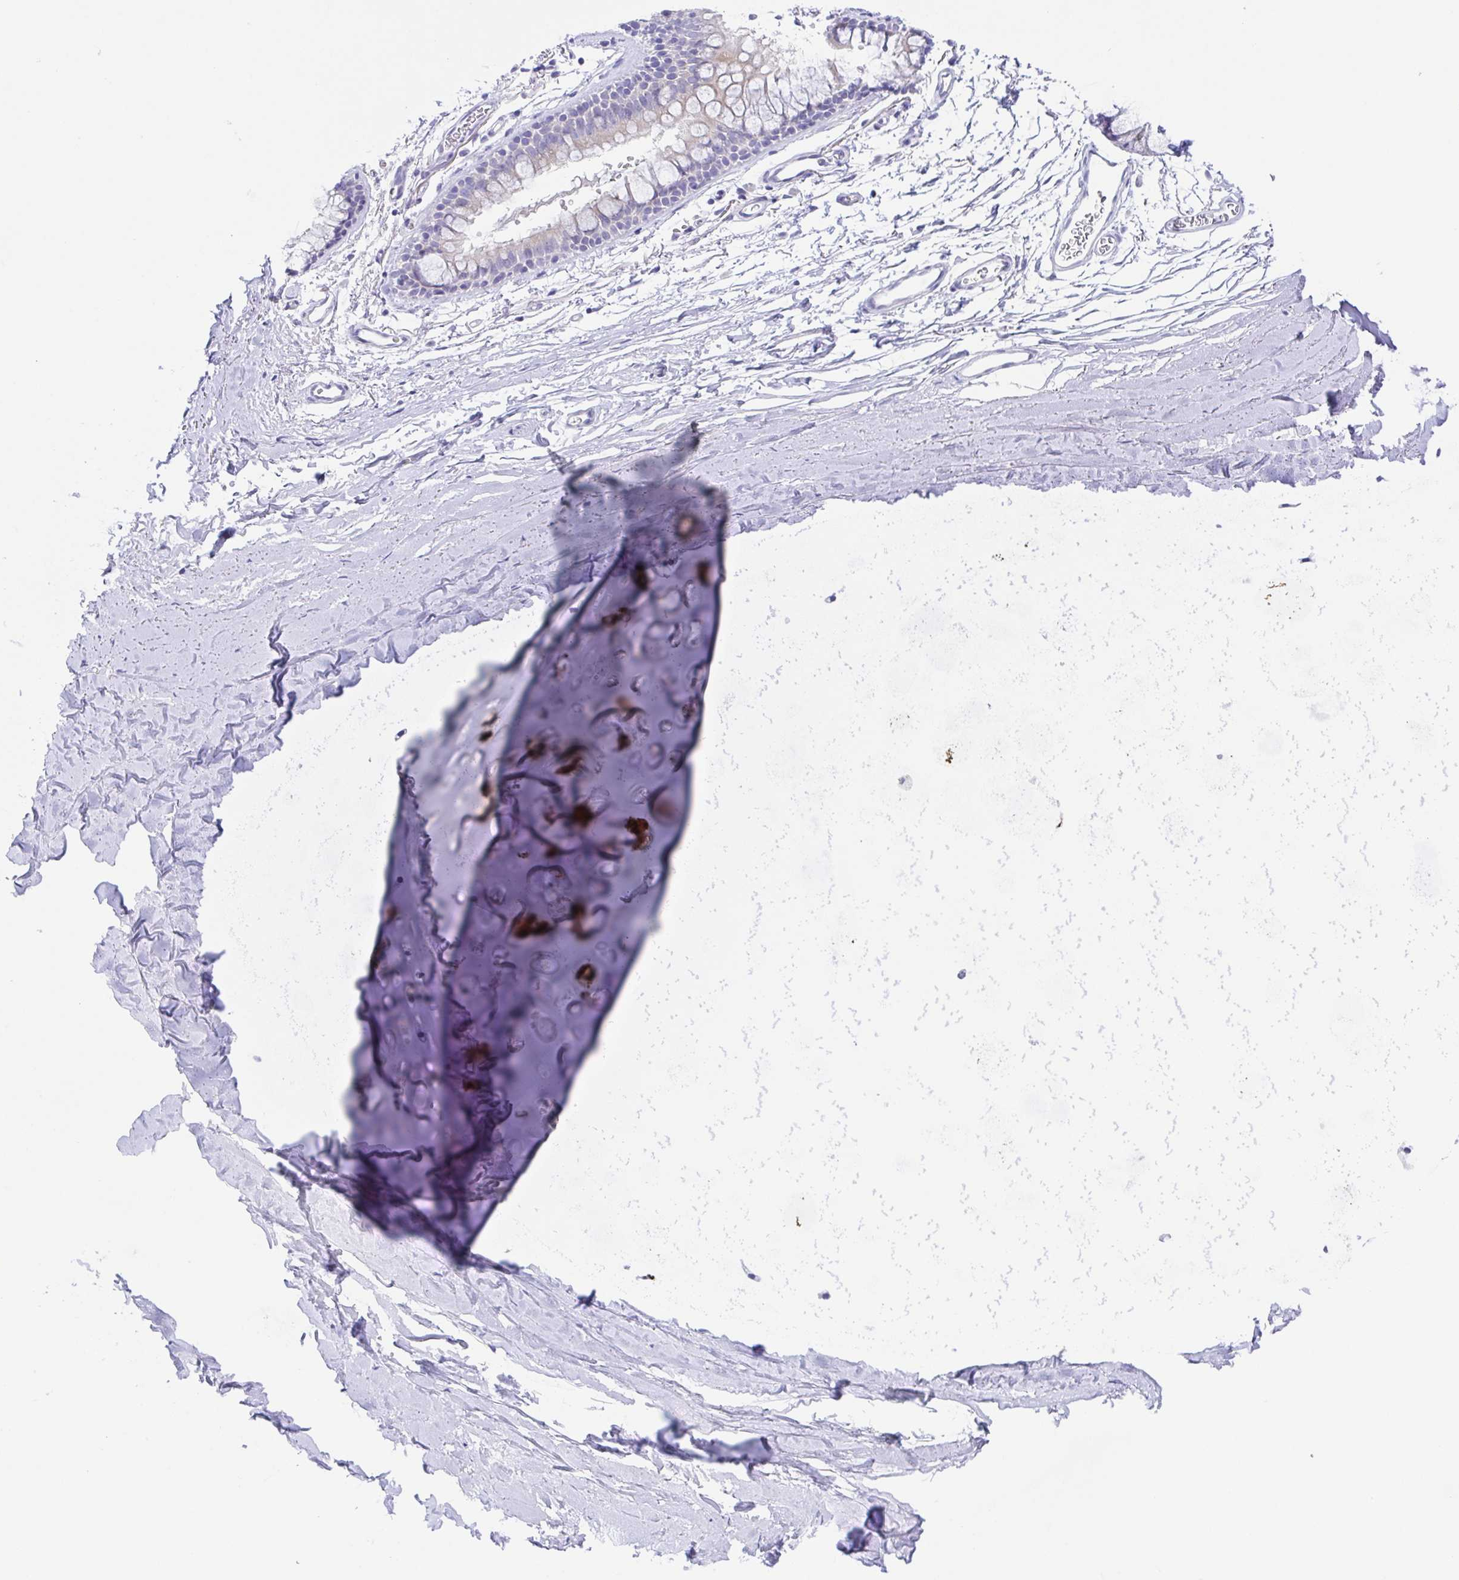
{"staining": {"intensity": "negative", "quantity": "none", "location": "none"}, "tissue": "adipose tissue", "cell_type": "Adipocytes", "image_type": "normal", "snomed": [{"axis": "morphology", "description": "Normal tissue, NOS"}, {"axis": "topography", "description": "Cartilage tissue"}, {"axis": "topography", "description": "Bronchus"}], "caption": "The image displays no staining of adipocytes in normal adipose tissue. The staining is performed using DAB brown chromogen with nuclei counter-stained in using hematoxylin.", "gene": "MUCL3", "patient": {"sex": "female", "age": 79}}